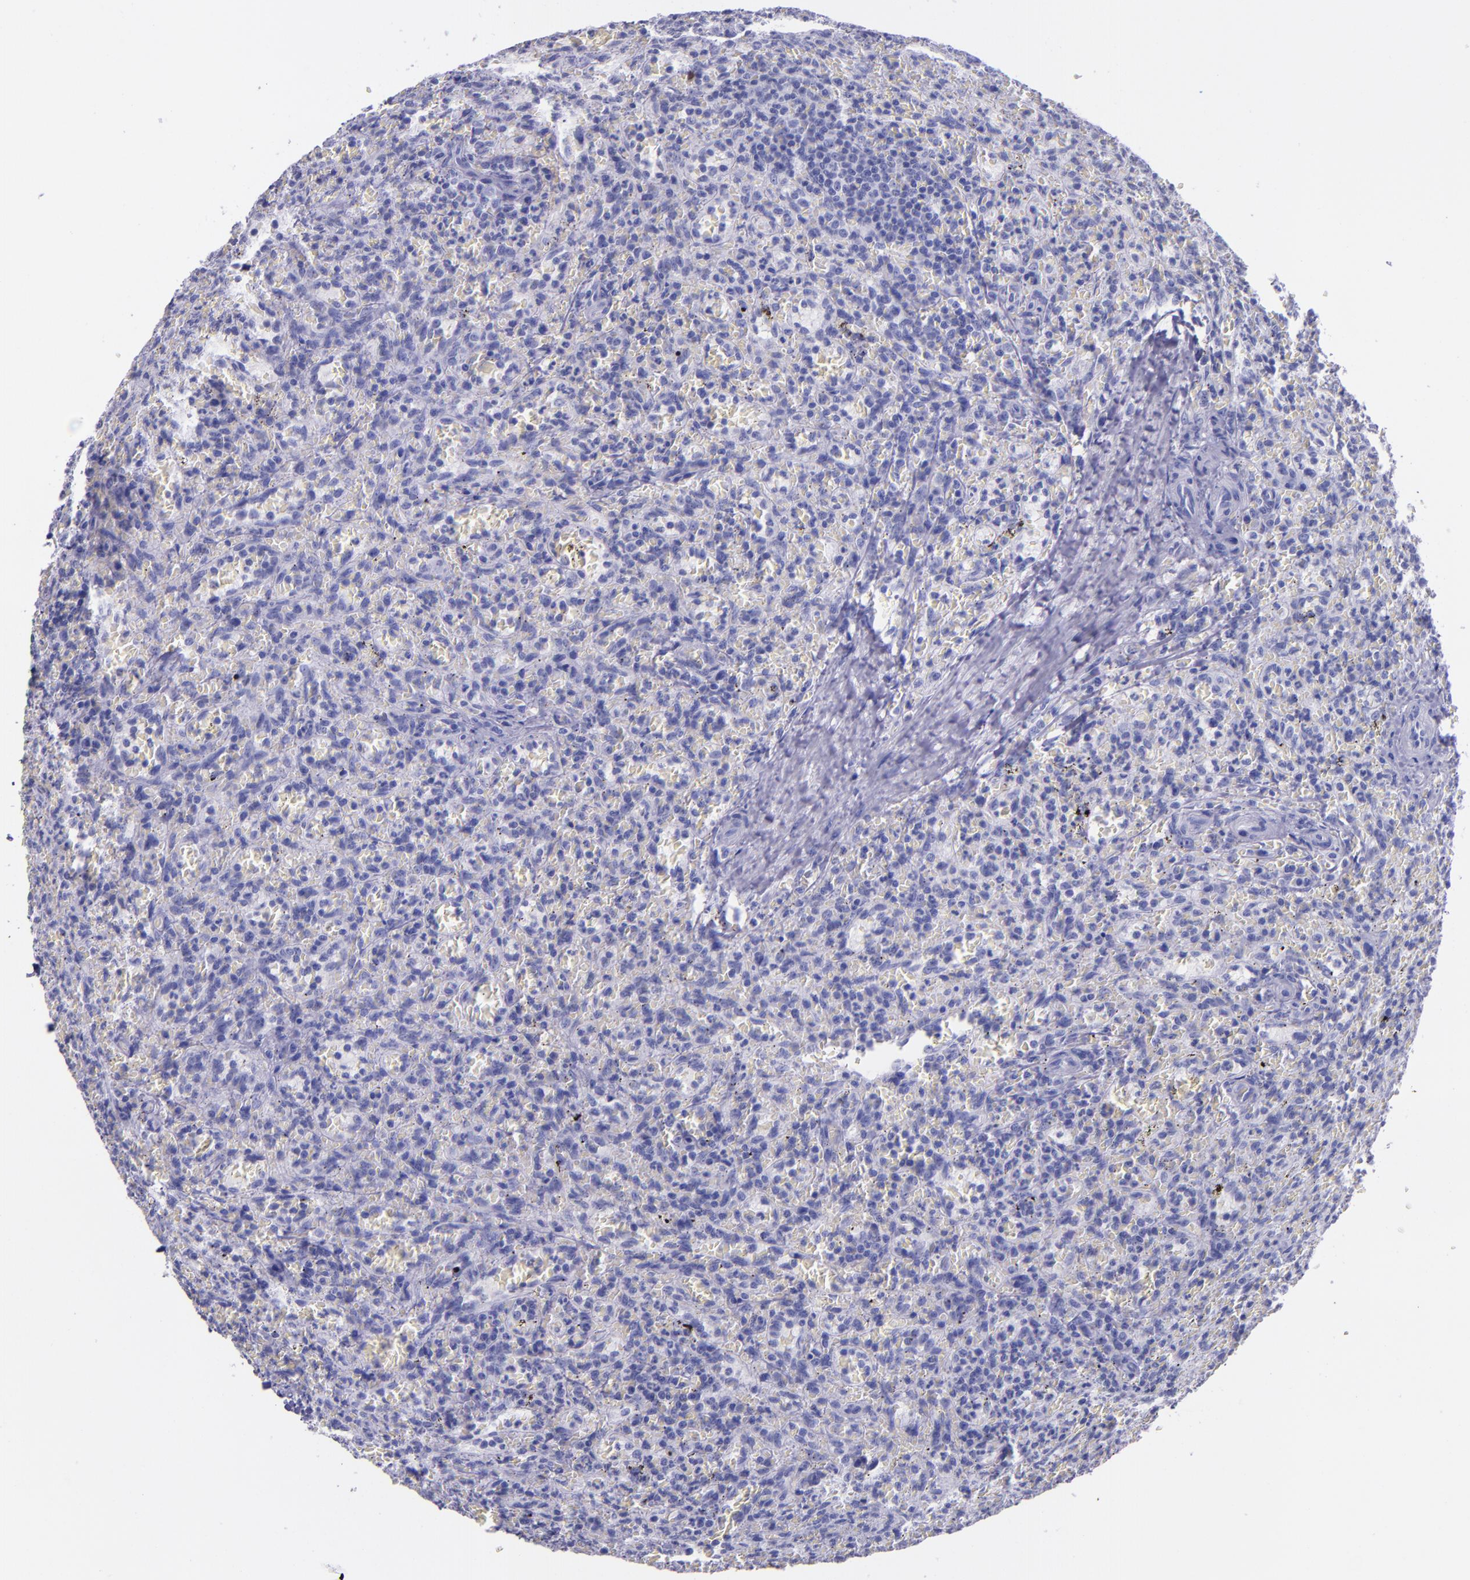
{"staining": {"intensity": "negative", "quantity": "none", "location": "none"}, "tissue": "lymphoma", "cell_type": "Tumor cells", "image_type": "cancer", "snomed": [{"axis": "morphology", "description": "Malignant lymphoma, non-Hodgkin's type, Low grade"}, {"axis": "topography", "description": "Spleen"}], "caption": "IHC histopathology image of neoplastic tissue: human malignant lymphoma, non-Hodgkin's type (low-grade) stained with DAB (3,3'-diaminobenzidine) shows no significant protein staining in tumor cells.", "gene": "KRT4", "patient": {"sex": "female", "age": 64}}